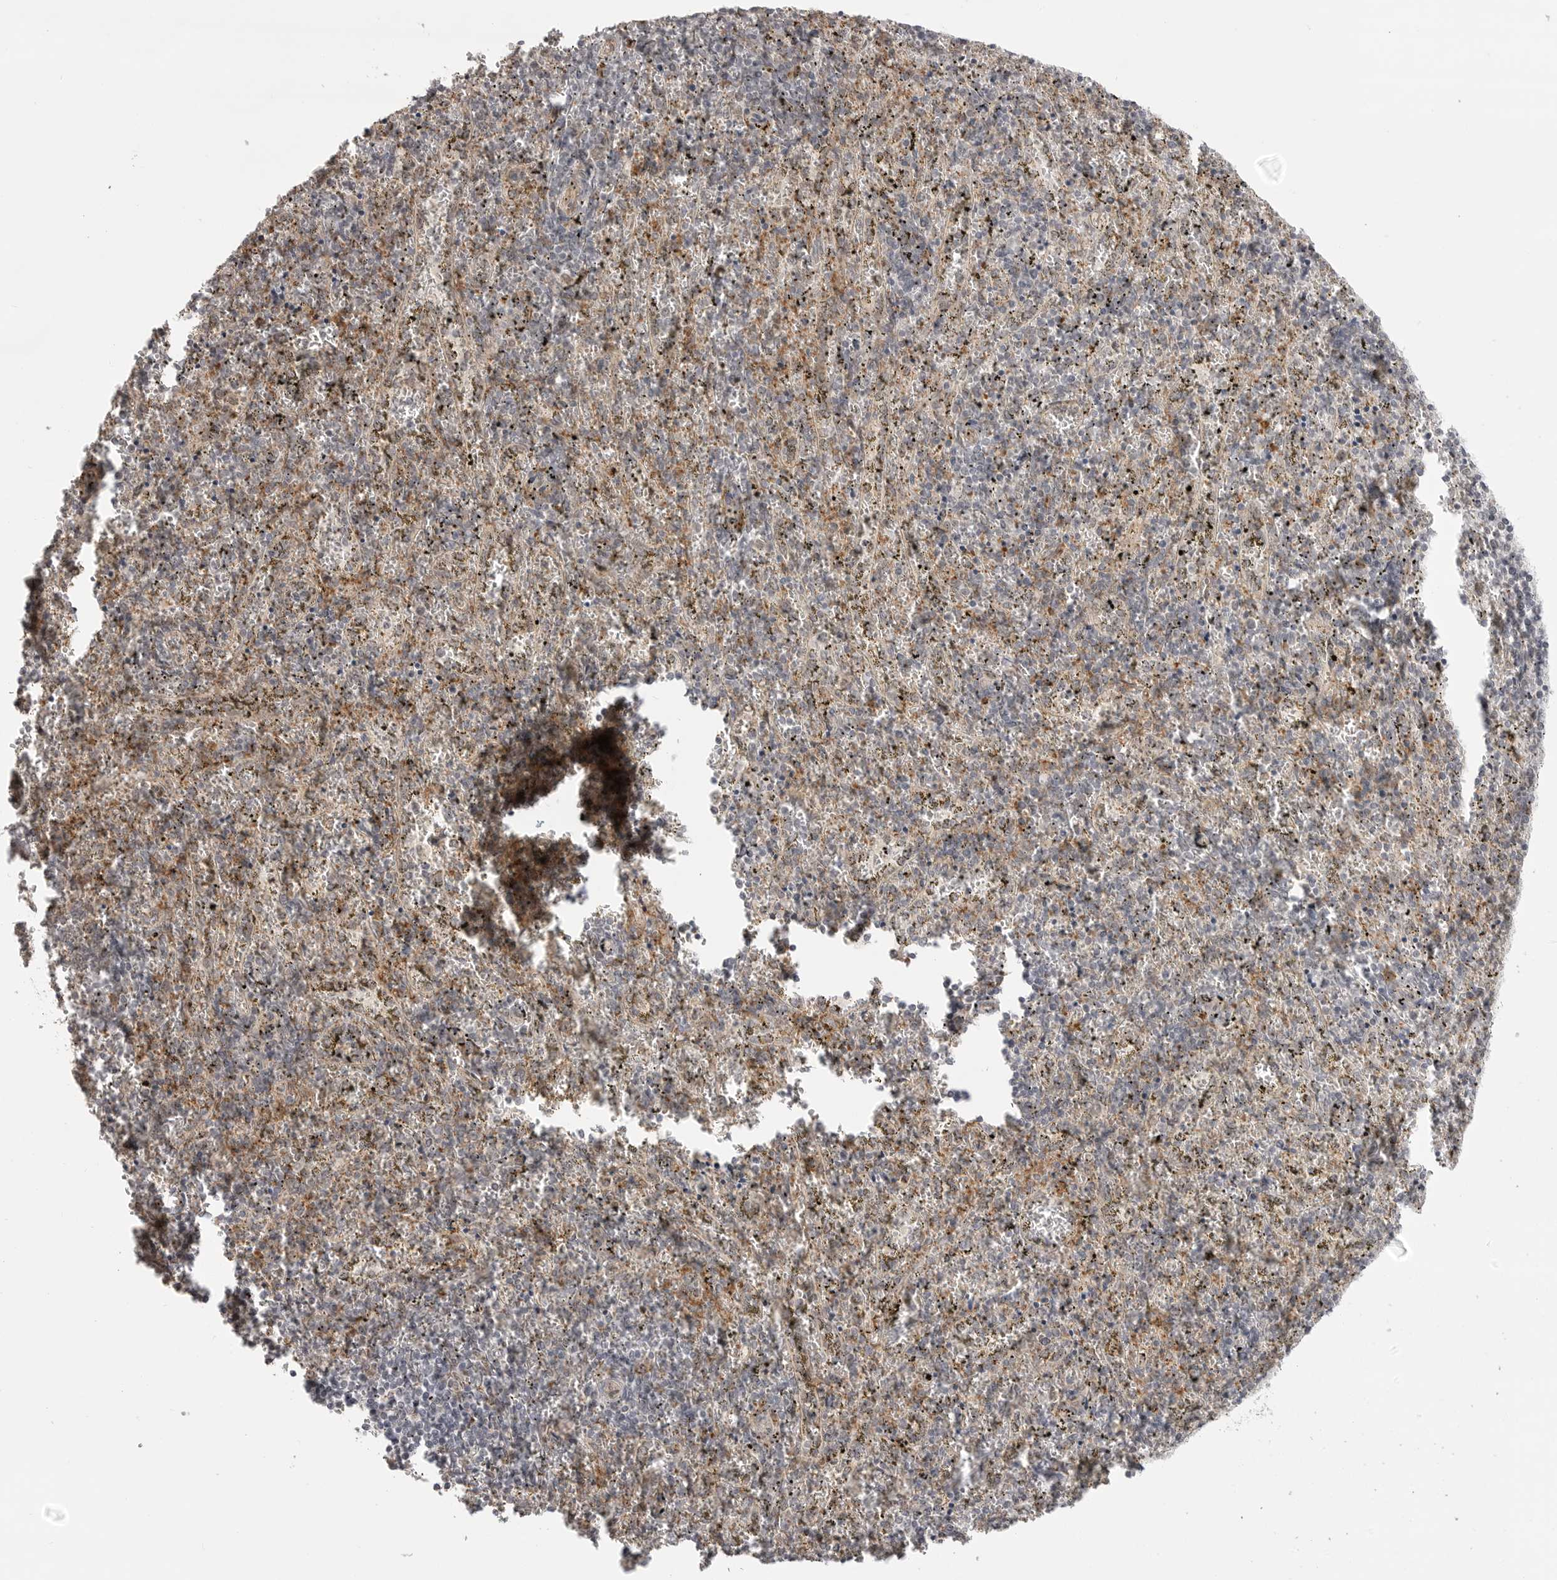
{"staining": {"intensity": "moderate", "quantity": "<25%", "location": "cytoplasmic/membranous"}, "tissue": "spleen", "cell_type": "Cells in red pulp", "image_type": "normal", "snomed": [{"axis": "morphology", "description": "Normal tissue, NOS"}, {"axis": "topography", "description": "Spleen"}], "caption": "Immunohistochemical staining of benign human spleen shows low levels of moderate cytoplasmic/membranous staining in approximately <25% of cells in red pulp.", "gene": "KALRN", "patient": {"sex": "male", "age": 11}}